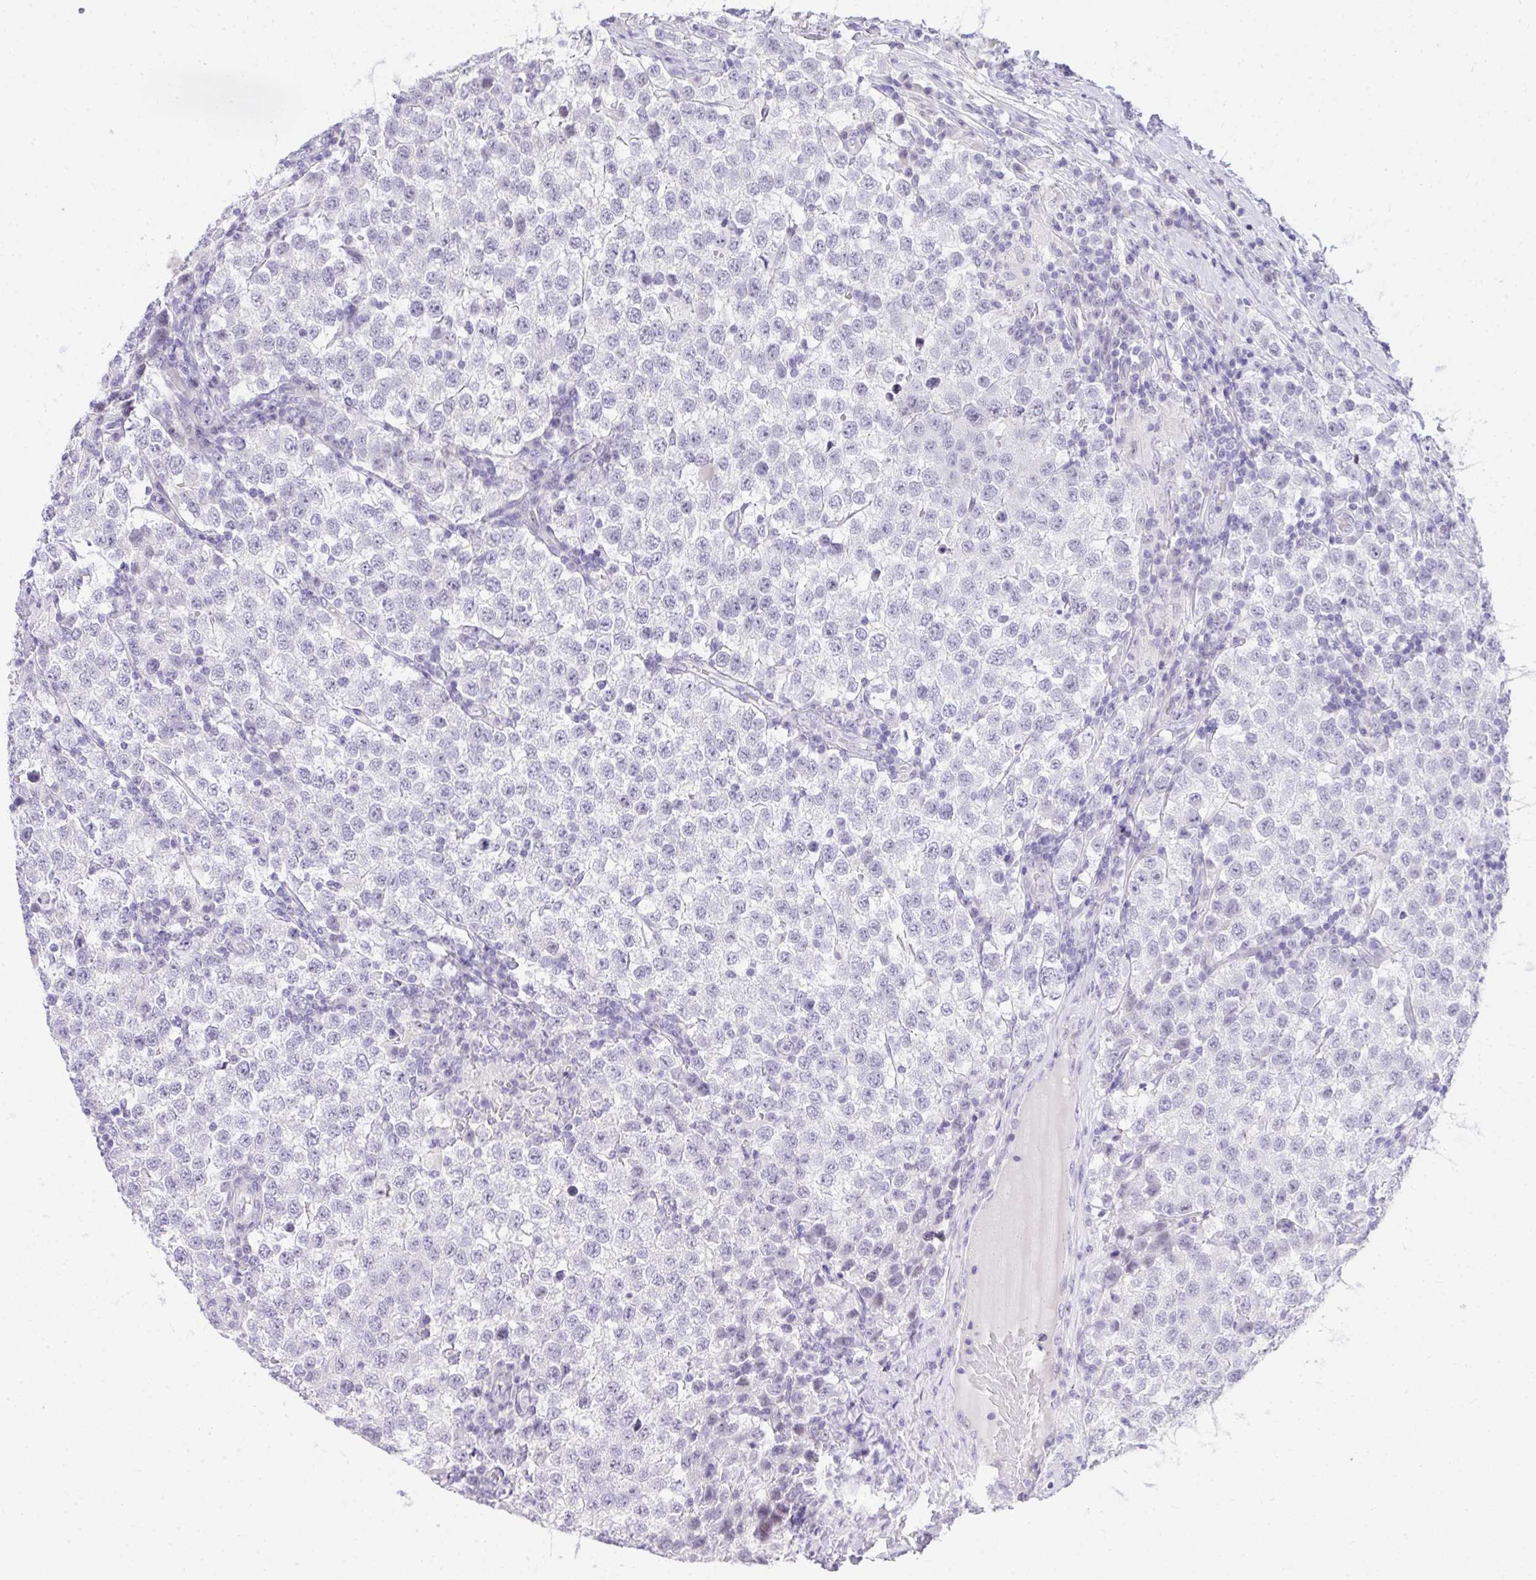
{"staining": {"intensity": "negative", "quantity": "none", "location": "none"}, "tissue": "testis cancer", "cell_type": "Tumor cells", "image_type": "cancer", "snomed": [{"axis": "morphology", "description": "Seminoma, NOS"}, {"axis": "topography", "description": "Testis"}], "caption": "This is a image of immunohistochemistry (IHC) staining of seminoma (testis), which shows no expression in tumor cells. (DAB immunohistochemistry with hematoxylin counter stain).", "gene": "EID3", "patient": {"sex": "male", "age": 34}}